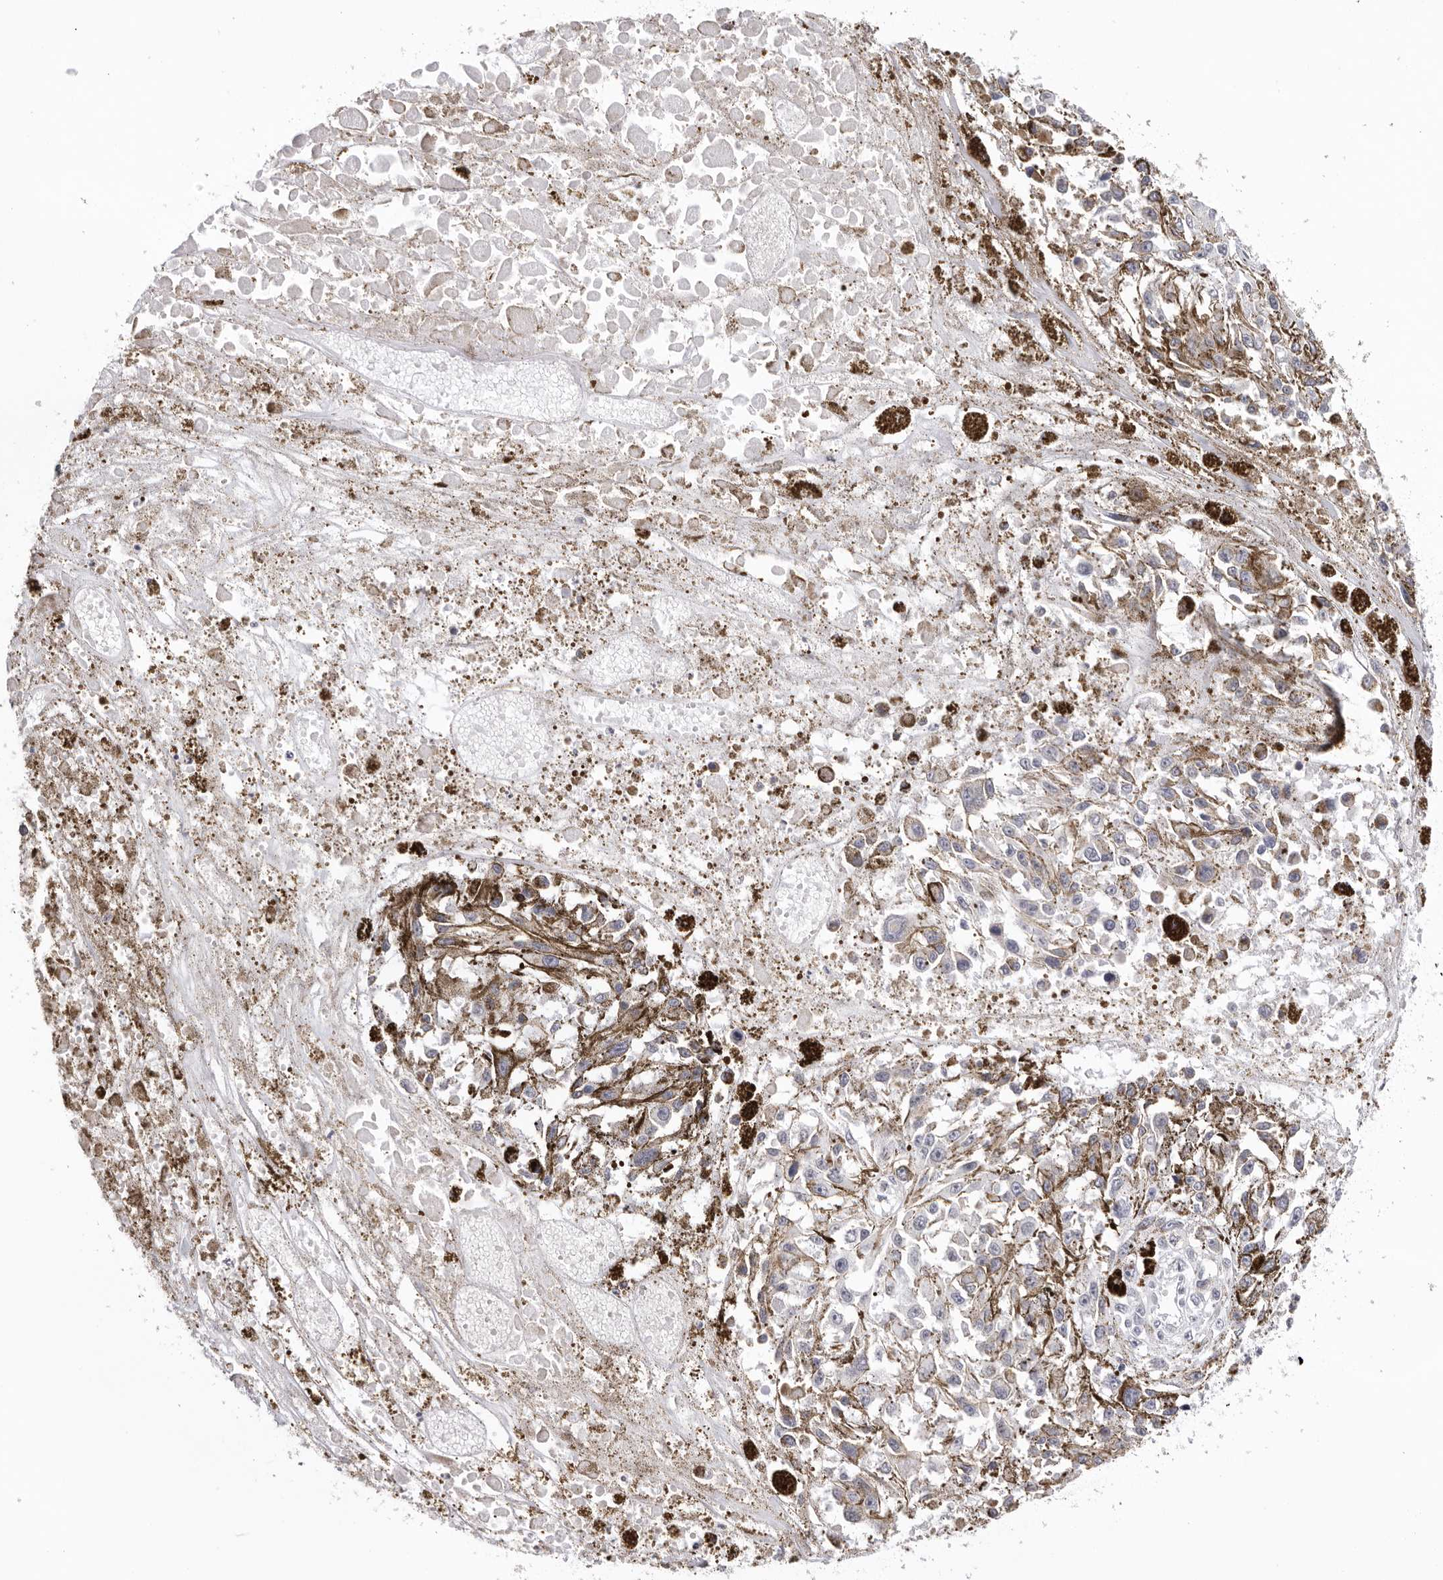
{"staining": {"intensity": "negative", "quantity": "none", "location": "none"}, "tissue": "melanoma", "cell_type": "Tumor cells", "image_type": "cancer", "snomed": [{"axis": "morphology", "description": "Malignant melanoma, Metastatic site"}, {"axis": "topography", "description": "Lymph node"}], "caption": "There is no significant expression in tumor cells of melanoma.", "gene": "IL17RA", "patient": {"sex": "male", "age": 59}}